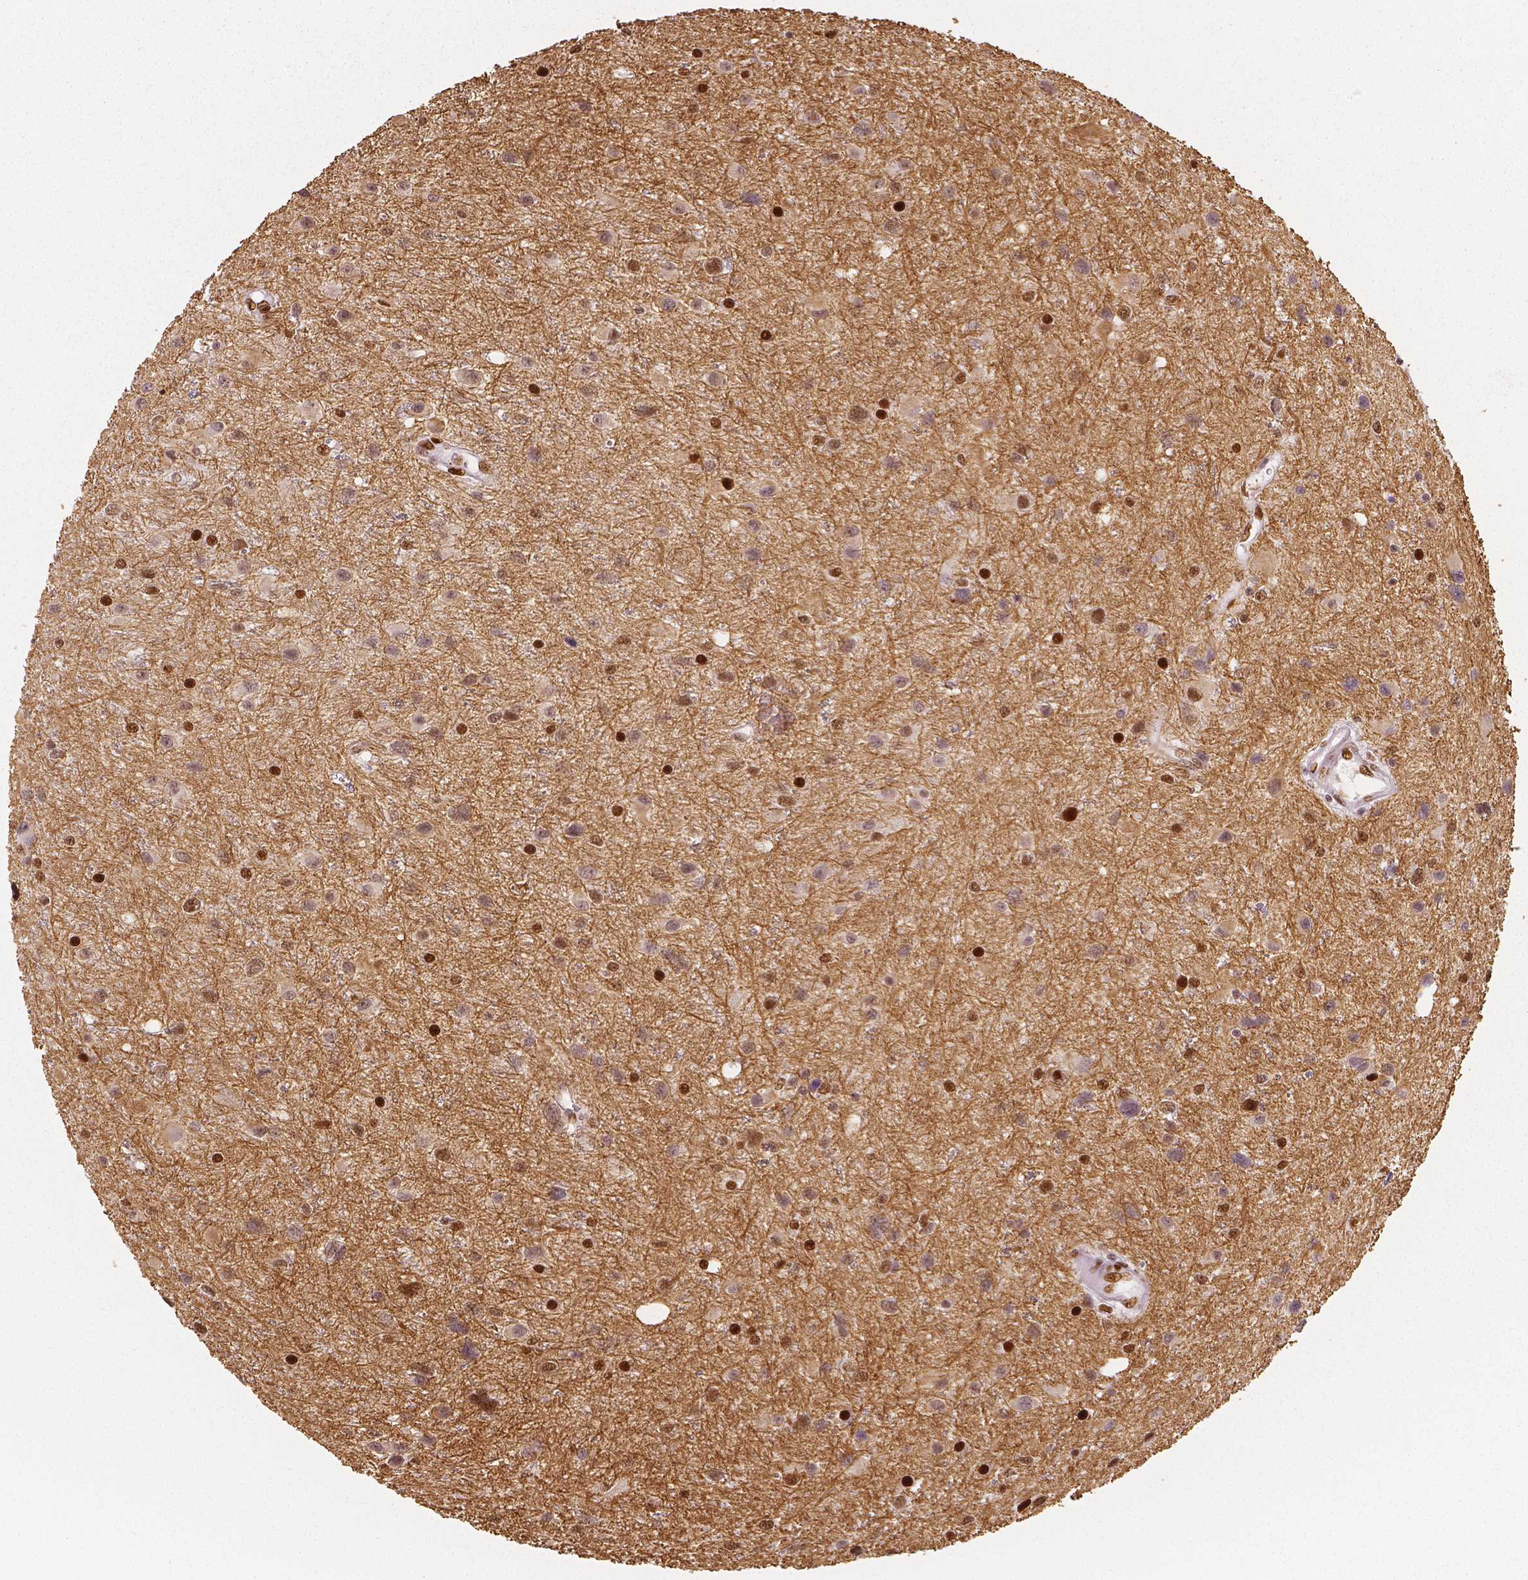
{"staining": {"intensity": "moderate", "quantity": "25%-75%", "location": "nuclear"}, "tissue": "glioma", "cell_type": "Tumor cells", "image_type": "cancer", "snomed": [{"axis": "morphology", "description": "Glioma, malignant, Low grade"}, {"axis": "topography", "description": "Brain"}], "caption": "Immunohistochemical staining of glioma demonstrates moderate nuclear protein expression in about 25%-75% of tumor cells.", "gene": "NUCKS1", "patient": {"sex": "female", "age": 32}}